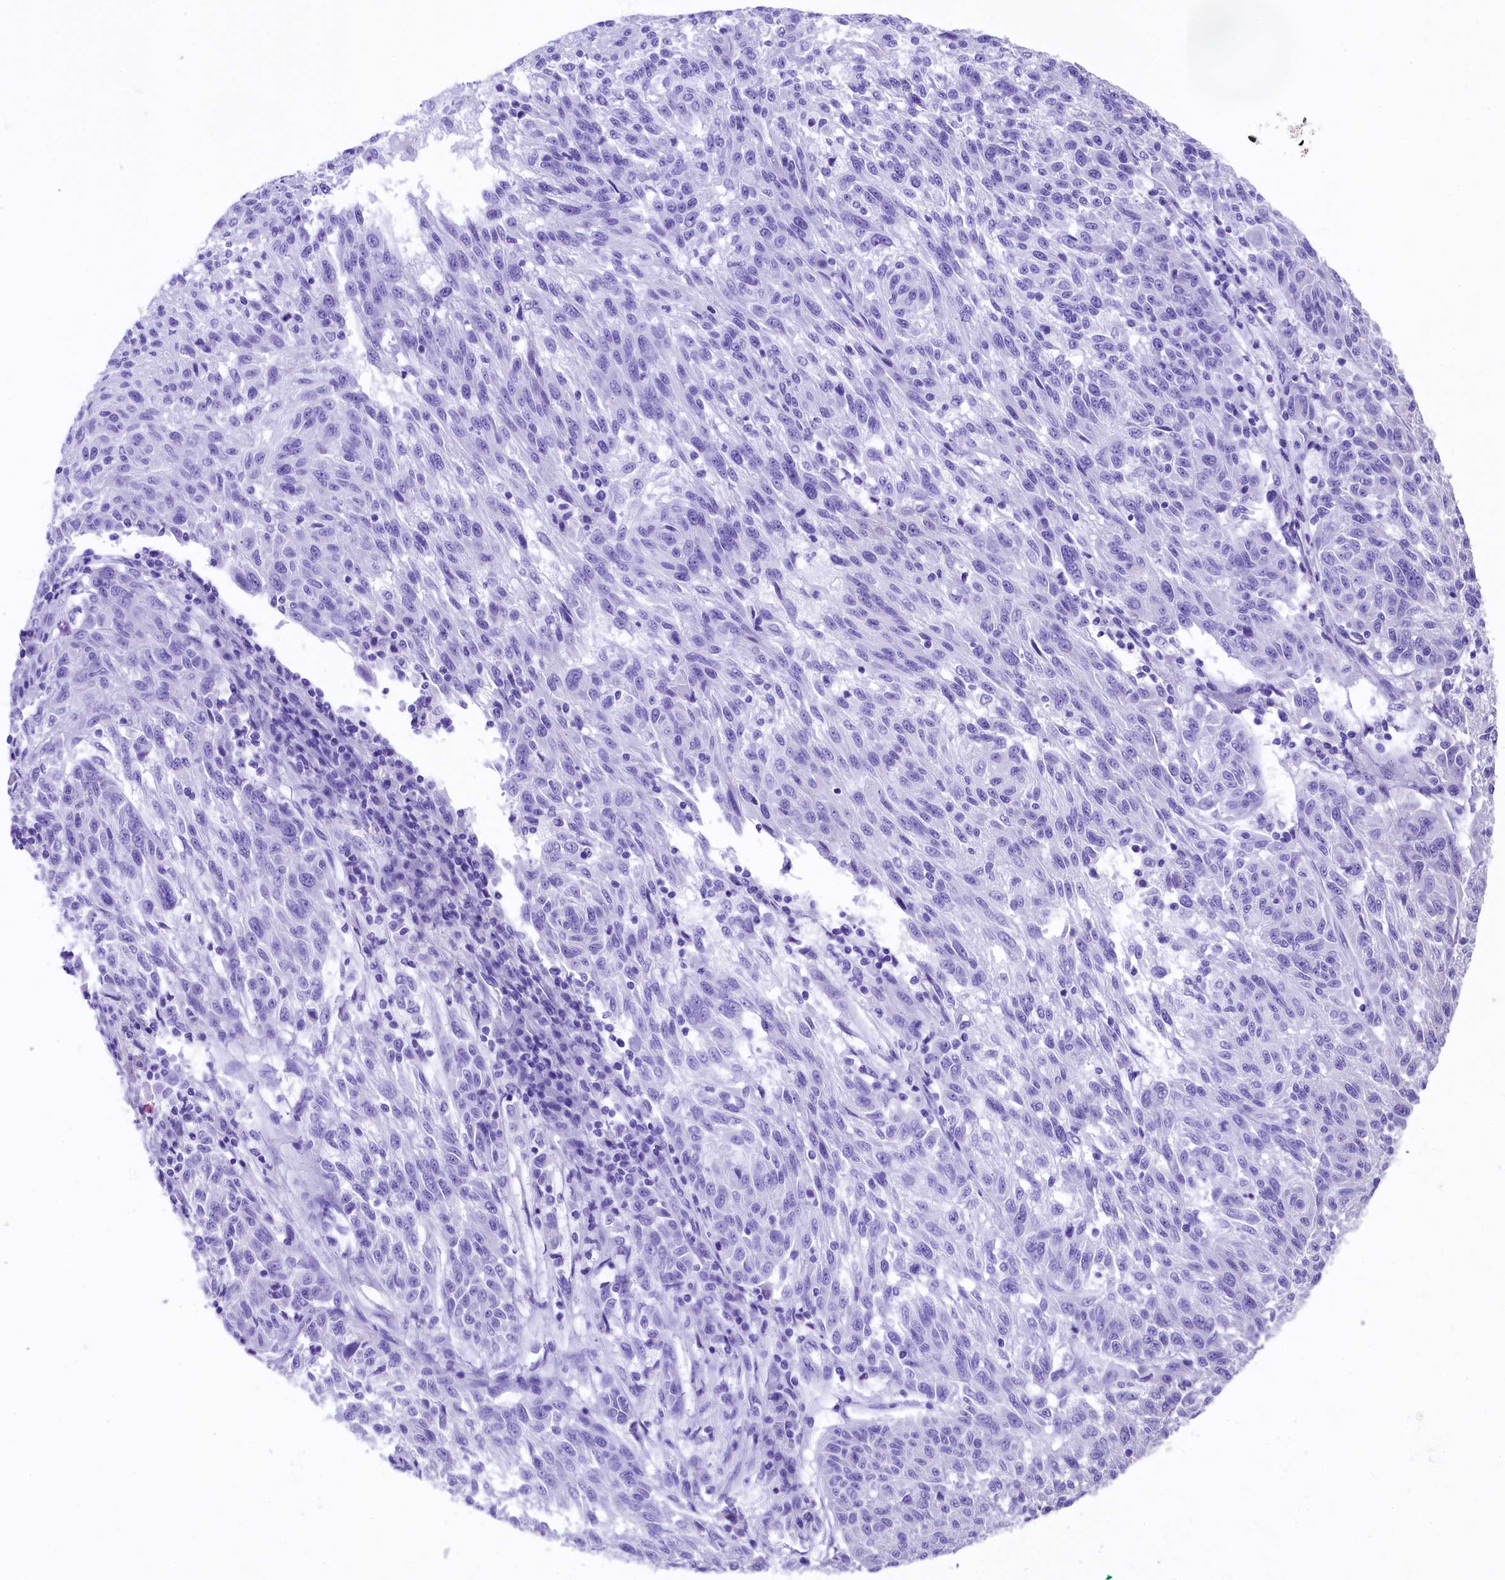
{"staining": {"intensity": "negative", "quantity": "none", "location": "none"}, "tissue": "melanoma", "cell_type": "Tumor cells", "image_type": "cancer", "snomed": [{"axis": "morphology", "description": "Malignant melanoma, NOS"}, {"axis": "topography", "description": "Skin"}], "caption": "This is an IHC histopathology image of malignant melanoma. There is no positivity in tumor cells.", "gene": "UBXN6", "patient": {"sex": "male", "age": 53}}